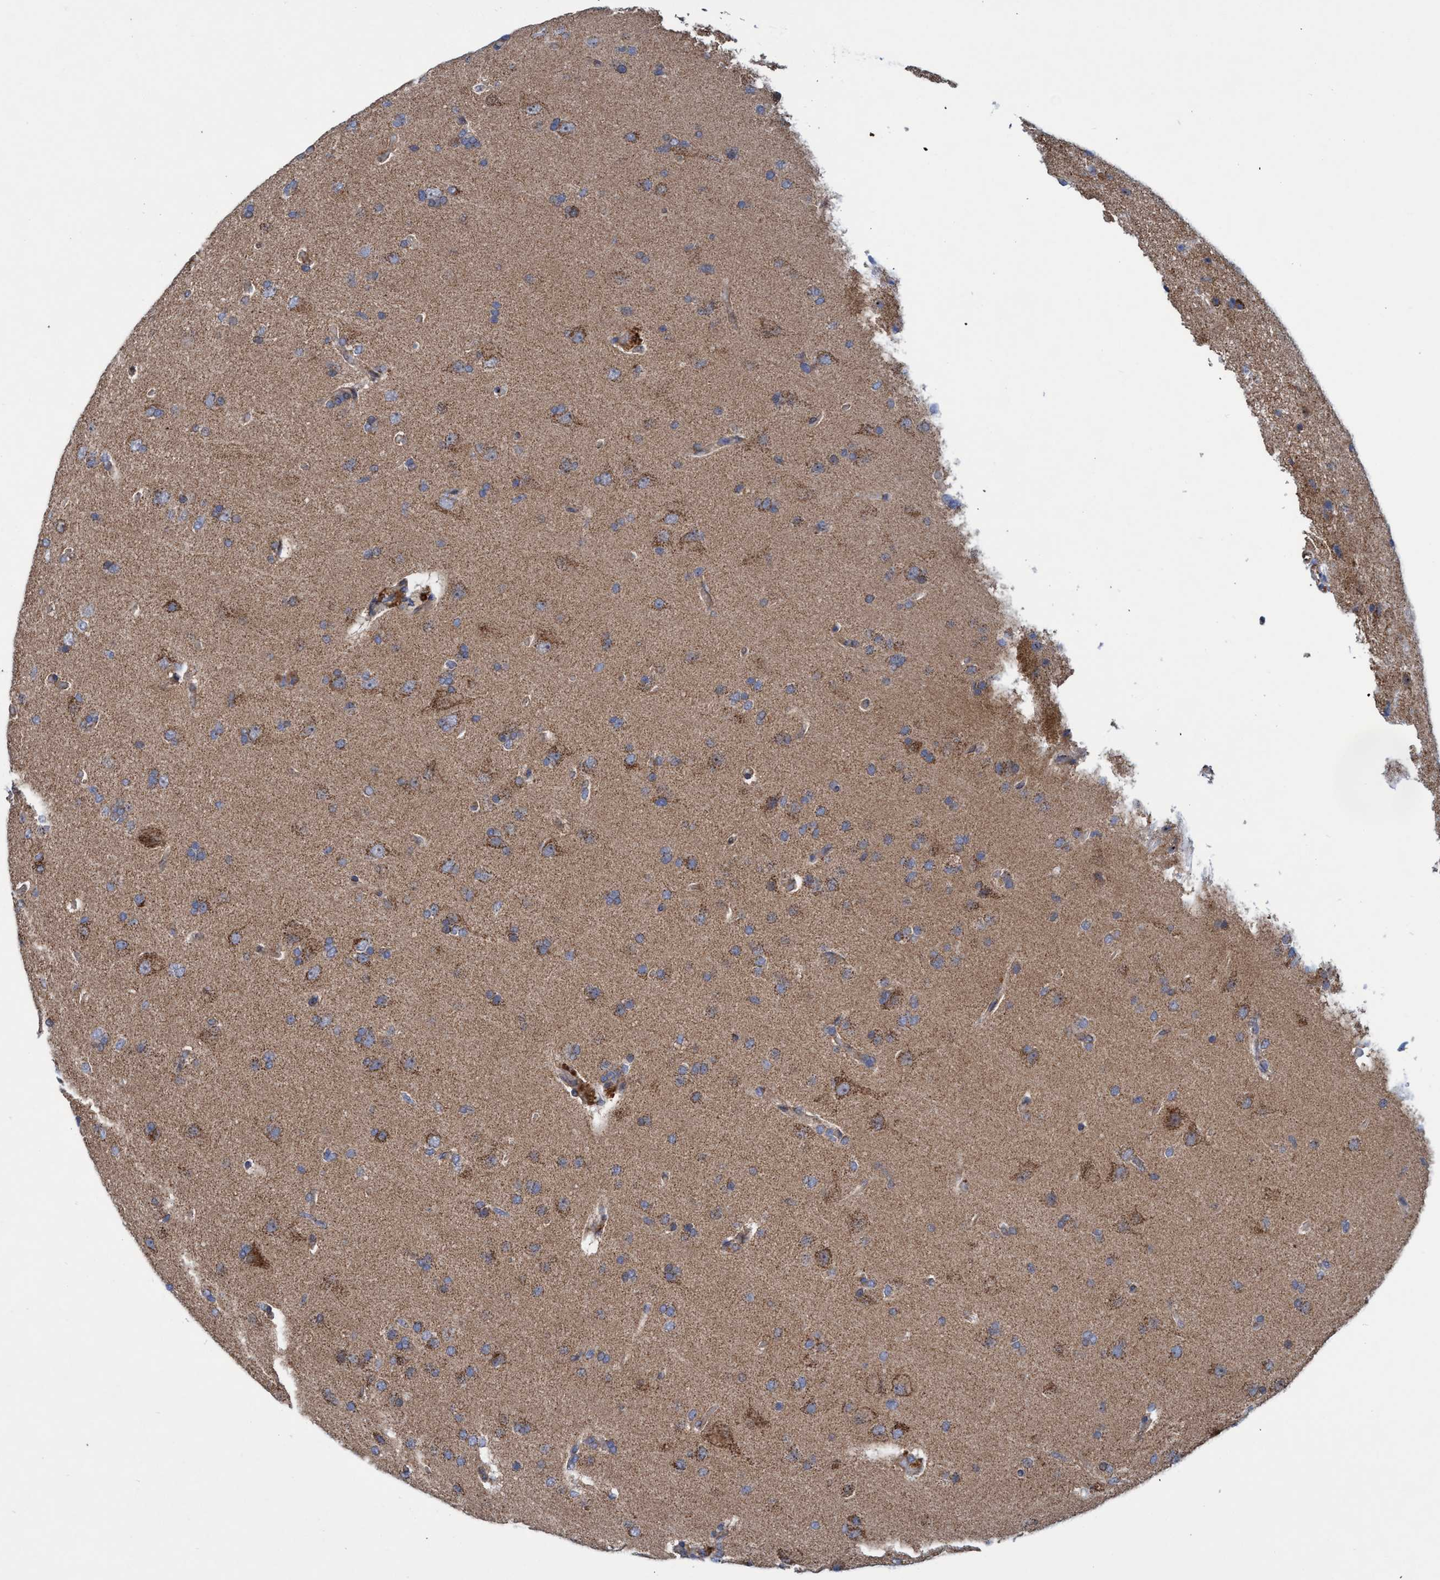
{"staining": {"intensity": "weak", "quantity": ">75%", "location": "cytoplasmic/membranous"}, "tissue": "glioma", "cell_type": "Tumor cells", "image_type": "cancer", "snomed": [{"axis": "morphology", "description": "Glioma, malignant, High grade"}, {"axis": "topography", "description": "Brain"}], "caption": "There is low levels of weak cytoplasmic/membranous positivity in tumor cells of malignant glioma (high-grade), as demonstrated by immunohistochemical staining (brown color).", "gene": "POLR1F", "patient": {"sex": "male", "age": 72}}